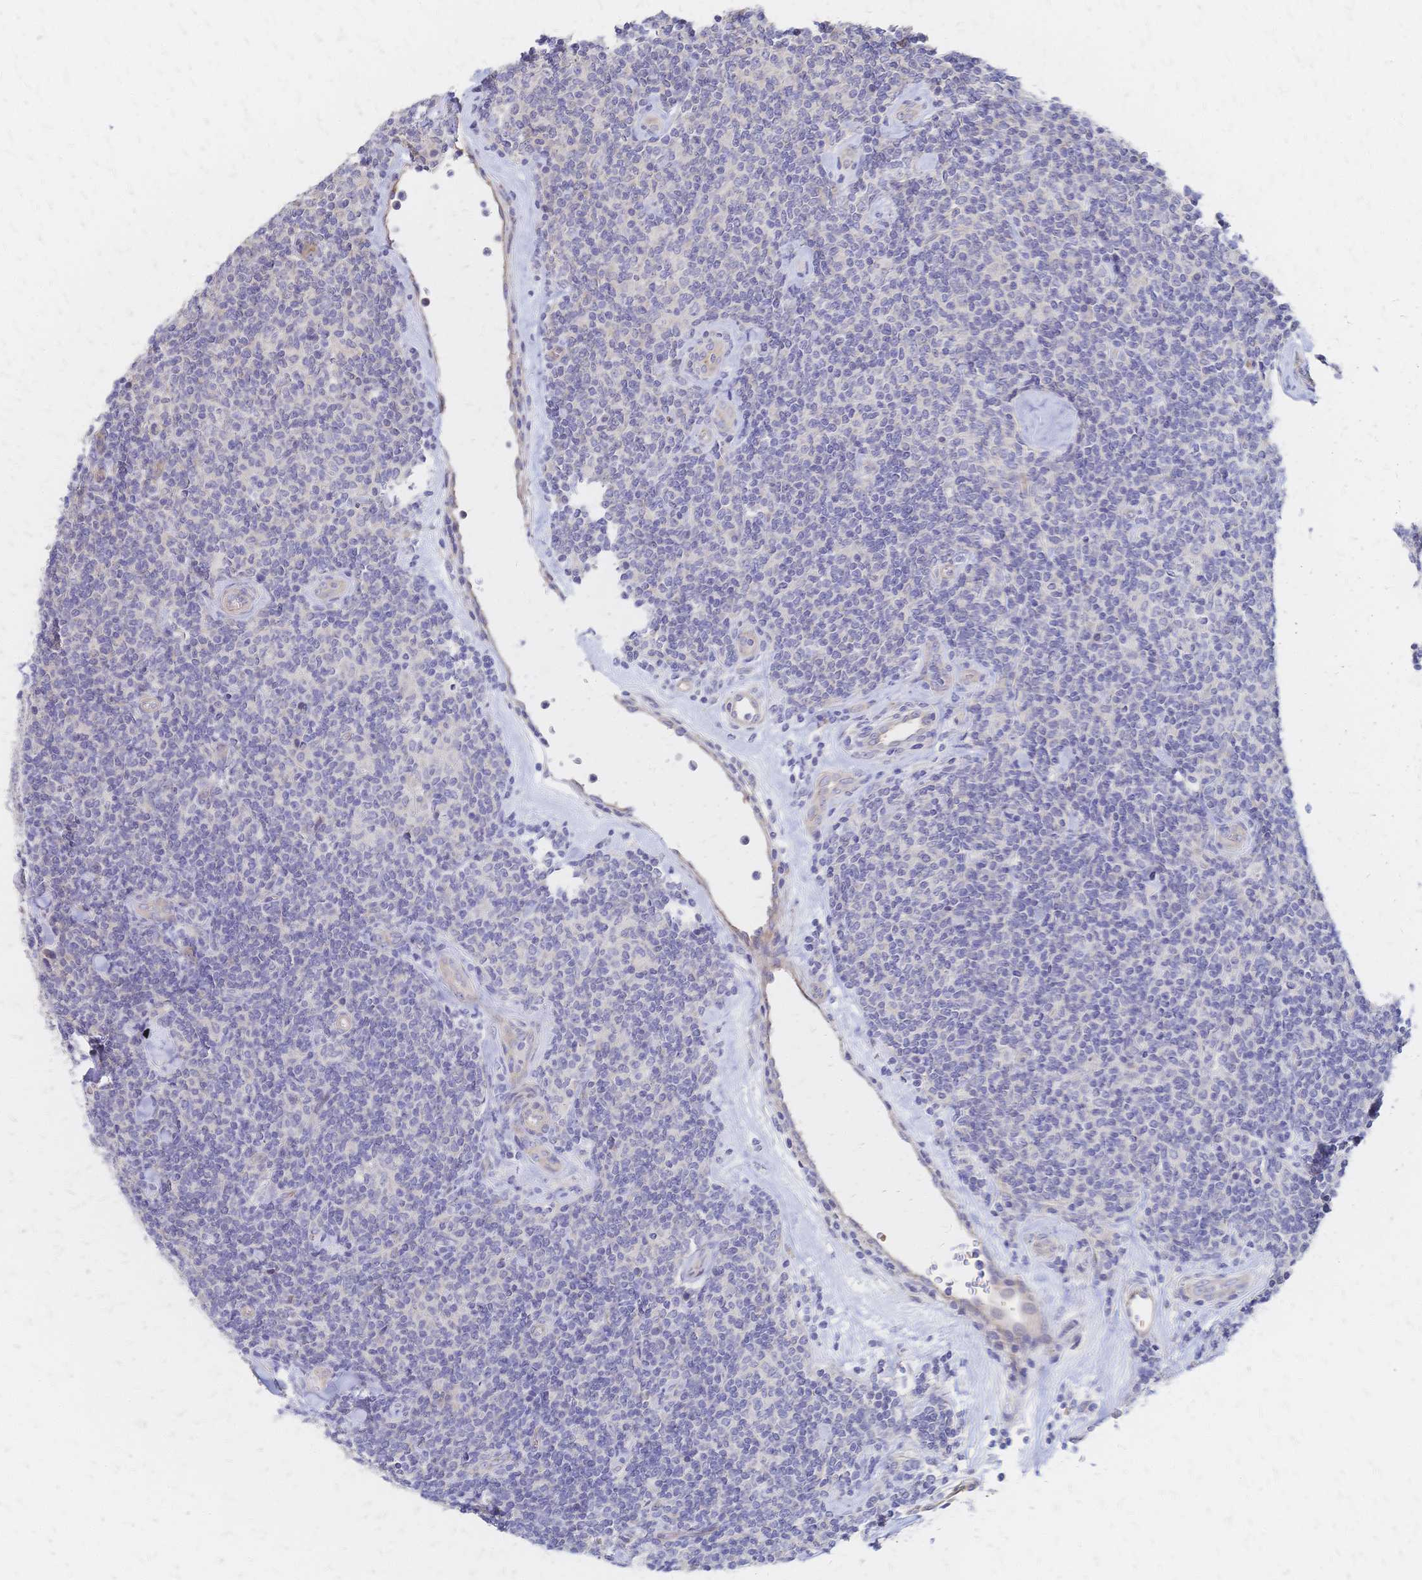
{"staining": {"intensity": "negative", "quantity": "none", "location": "none"}, "tissue": "lymphoma", "cell_type": "Tumor cells", "image_type": "cancer", "snomed": [{"axis": "morphology", "description": "Malignant lymphoma, non-Hodgkin's type, Low grade"}, {"axis": "topography", "description": "Lymph node"}], "caption": "This micrograph is of low-grade malignant lymphoma, non-Hodgkin's type stained with immunohistochemistry to label a protein in brown with the nuclei are counter-stained blue. There is no staining in tumor cells.", "gene": "SLC5A1", "patient": {"sex": "female", "age": 56}}